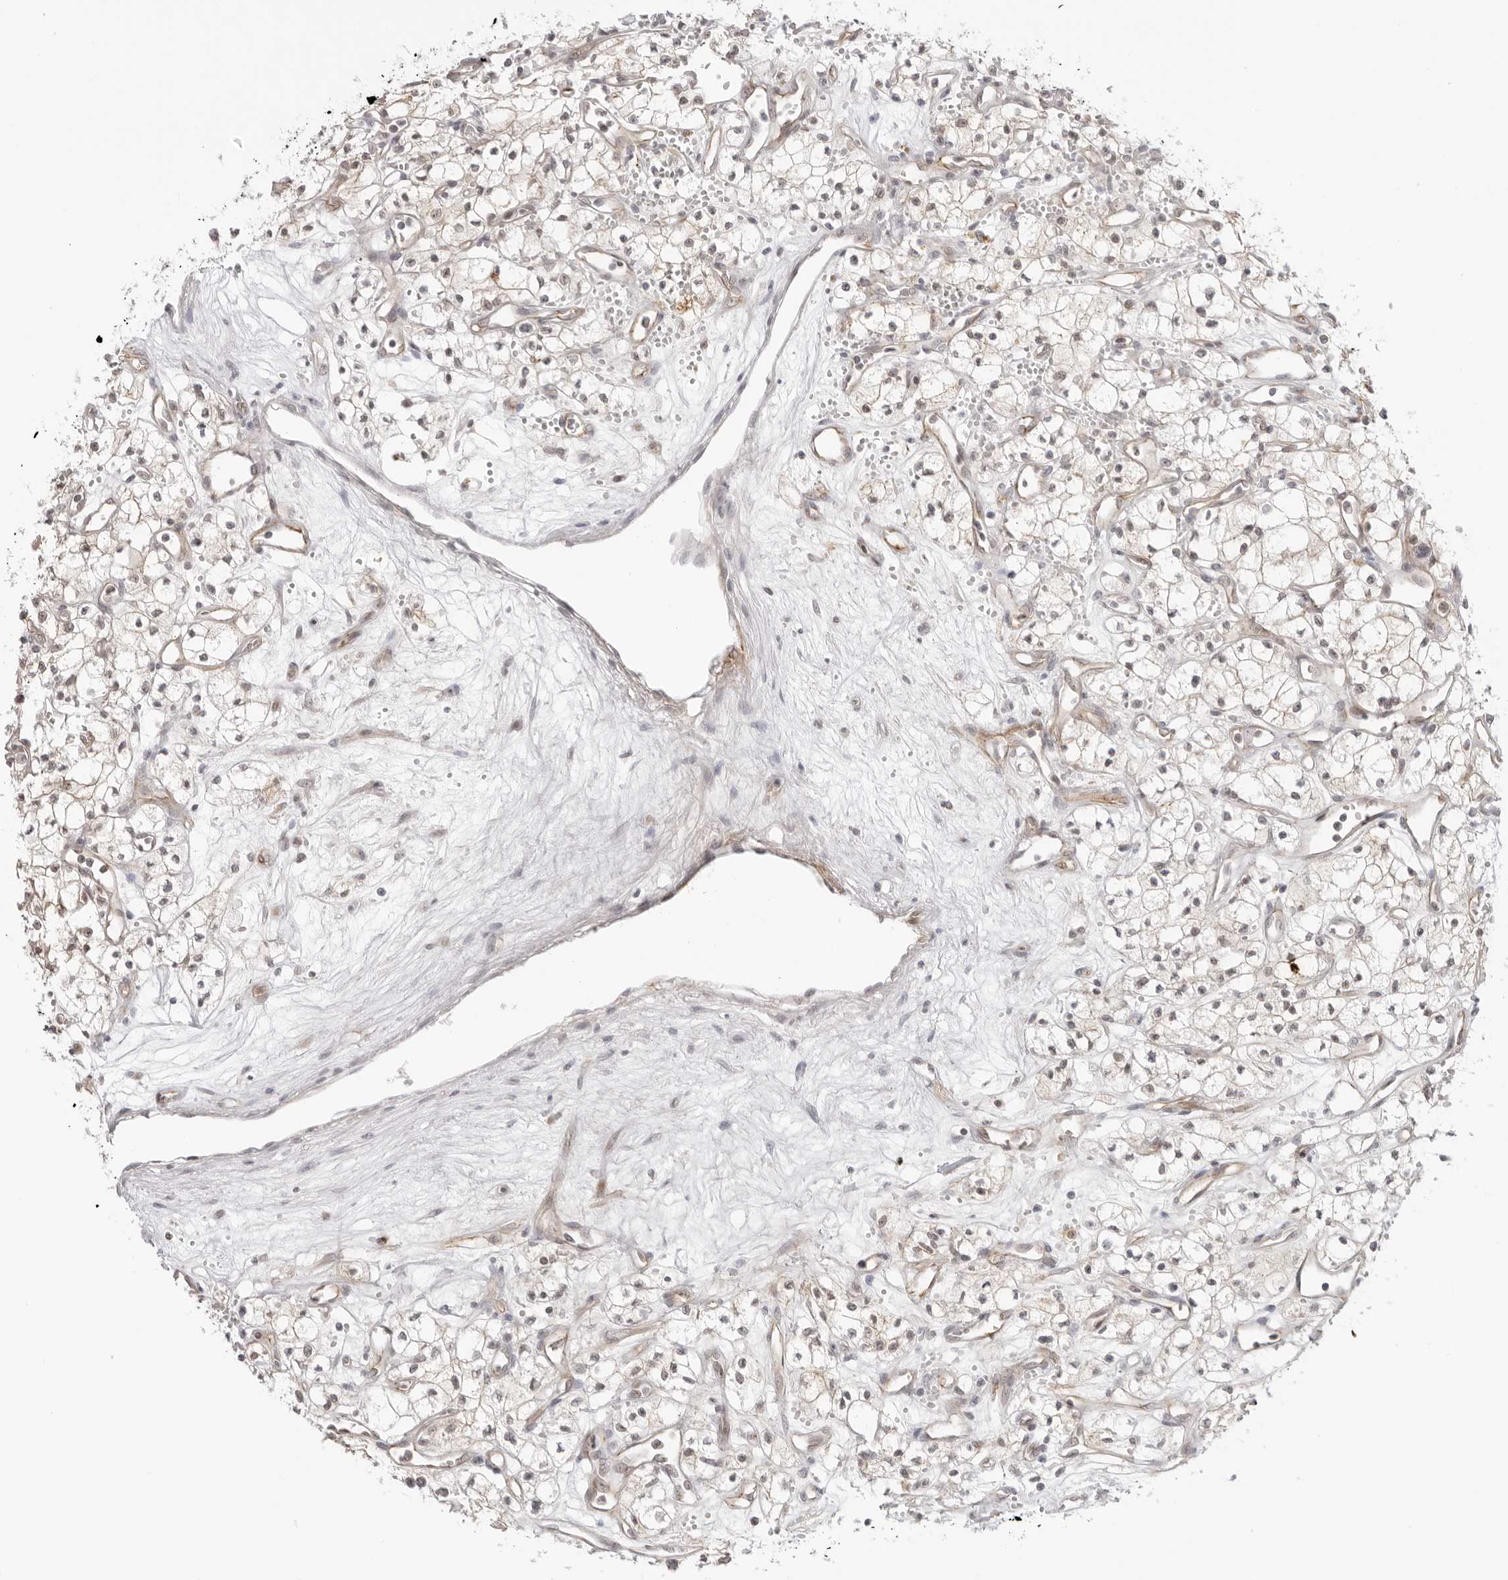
{"staining": {"intensity": "weak", "quantity": "<25%", "location": "cytoplasmic/membranous"}, "tissue": "renal cancer", "cell_type": "Tumor cells", "image_type": "cancer", "snomed": [{"axis": "morphology", "description": "Adenocarcinoma, NOS"}, {"axis": "topography", "description": "Kidney"}], "caption": "Immunohistochemistry photomicrograph of human renal cancer (adenocarcinoma) stained for a protein (brown), which displays no positivity in tumor cells.", "gene": "TRAPPC3", "patient": {"sex": "male", "age": 59}}